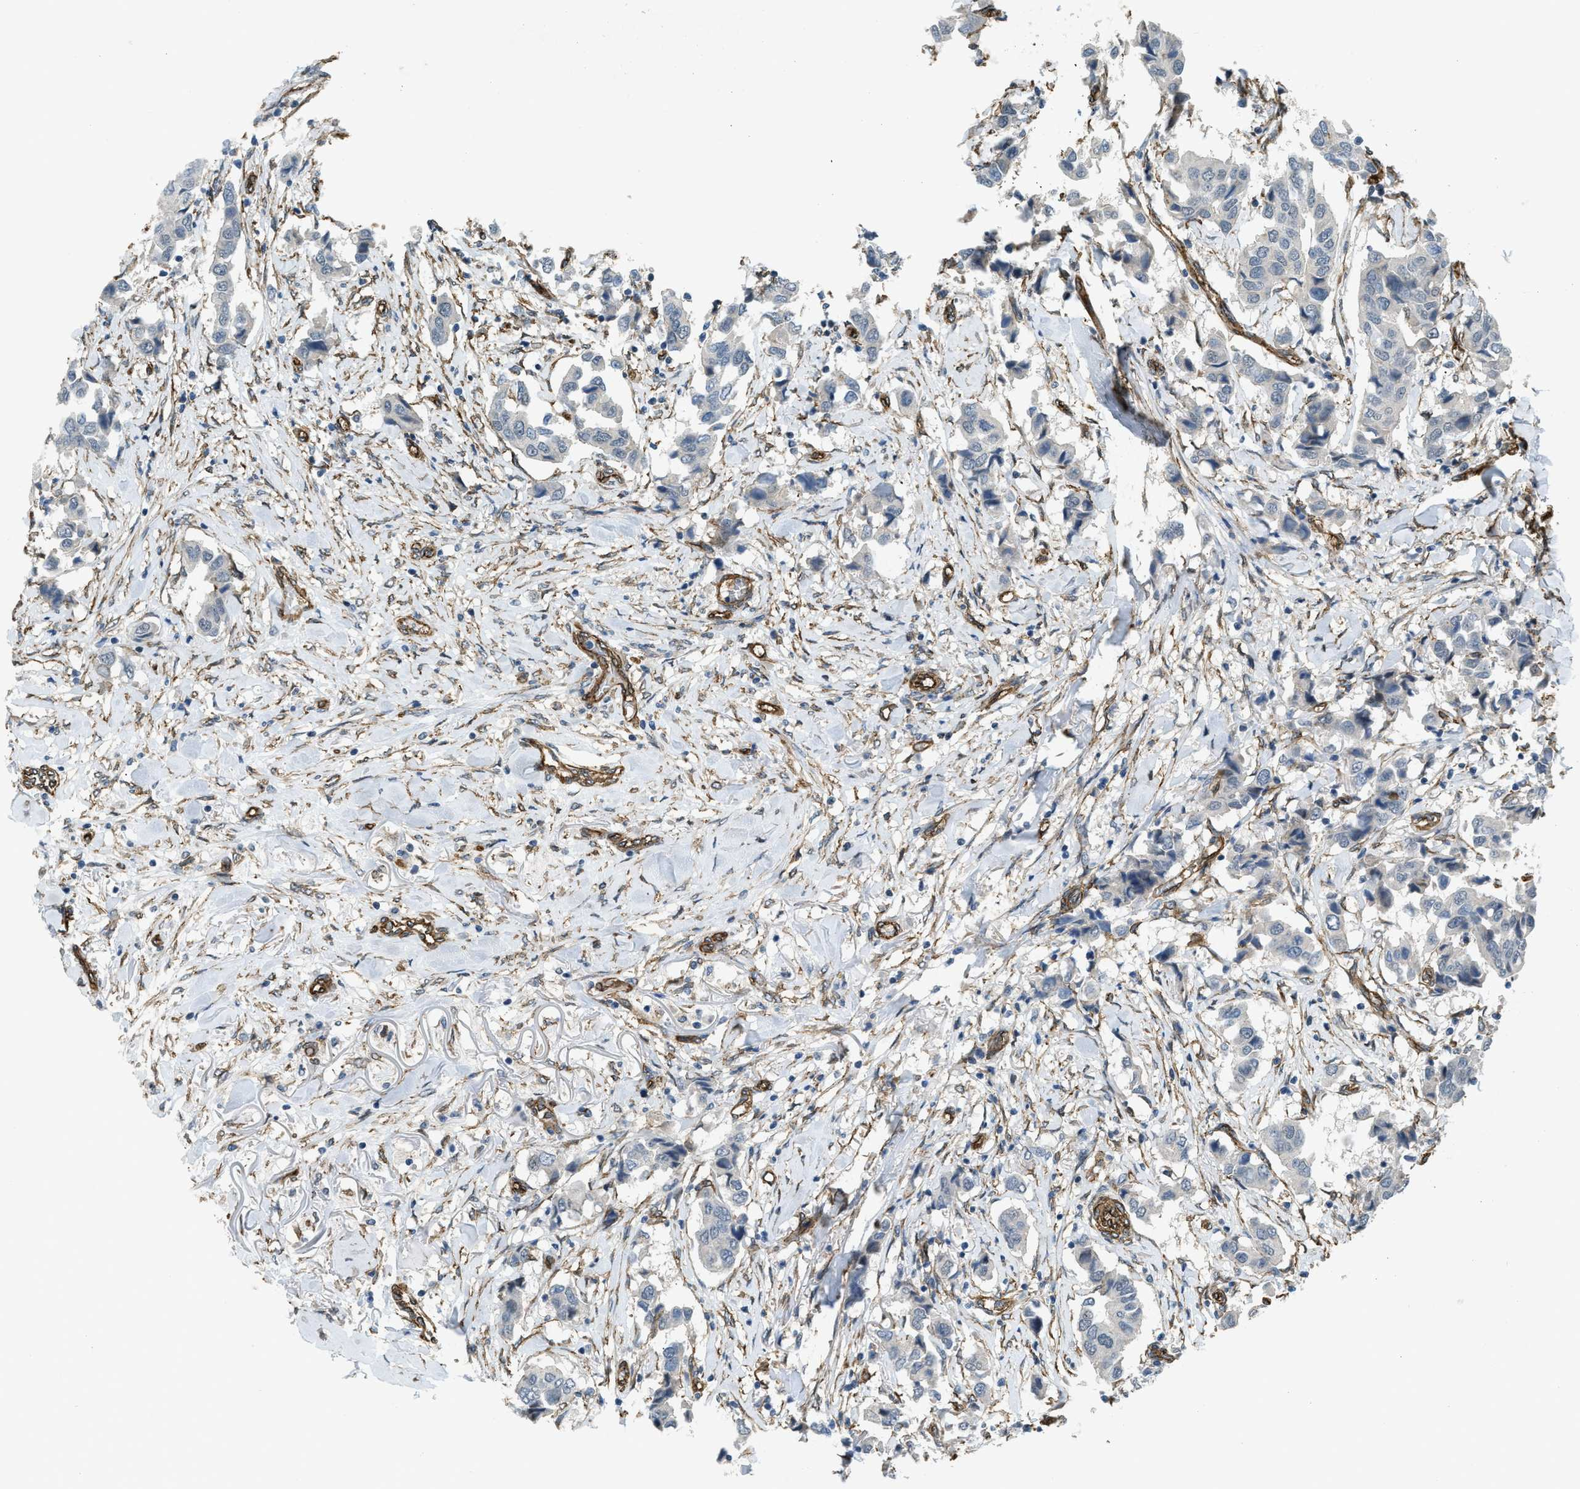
{"staining": {"intensity": "negative", "quantity": "none", "location": "none"}, "tissue": "breast cancer", "cell_type": "Tumor cells", "image_type": "cancer", "snomed": [{"axis": "morphology", "description": "Duct carcinoma"}, {"axis": "topography", "description": "Breast"}], "caption": "Photomicrograph shows no protein expression in tumor cells of invasive ductal carcinoma (breast) tissue. (Brightfield microscopy of DAB (3,3'-diaminobenzidine) immunohistochemistry at high magnification).", "gene": "NMB", "patient": {"sex": "female", "age": 80}}